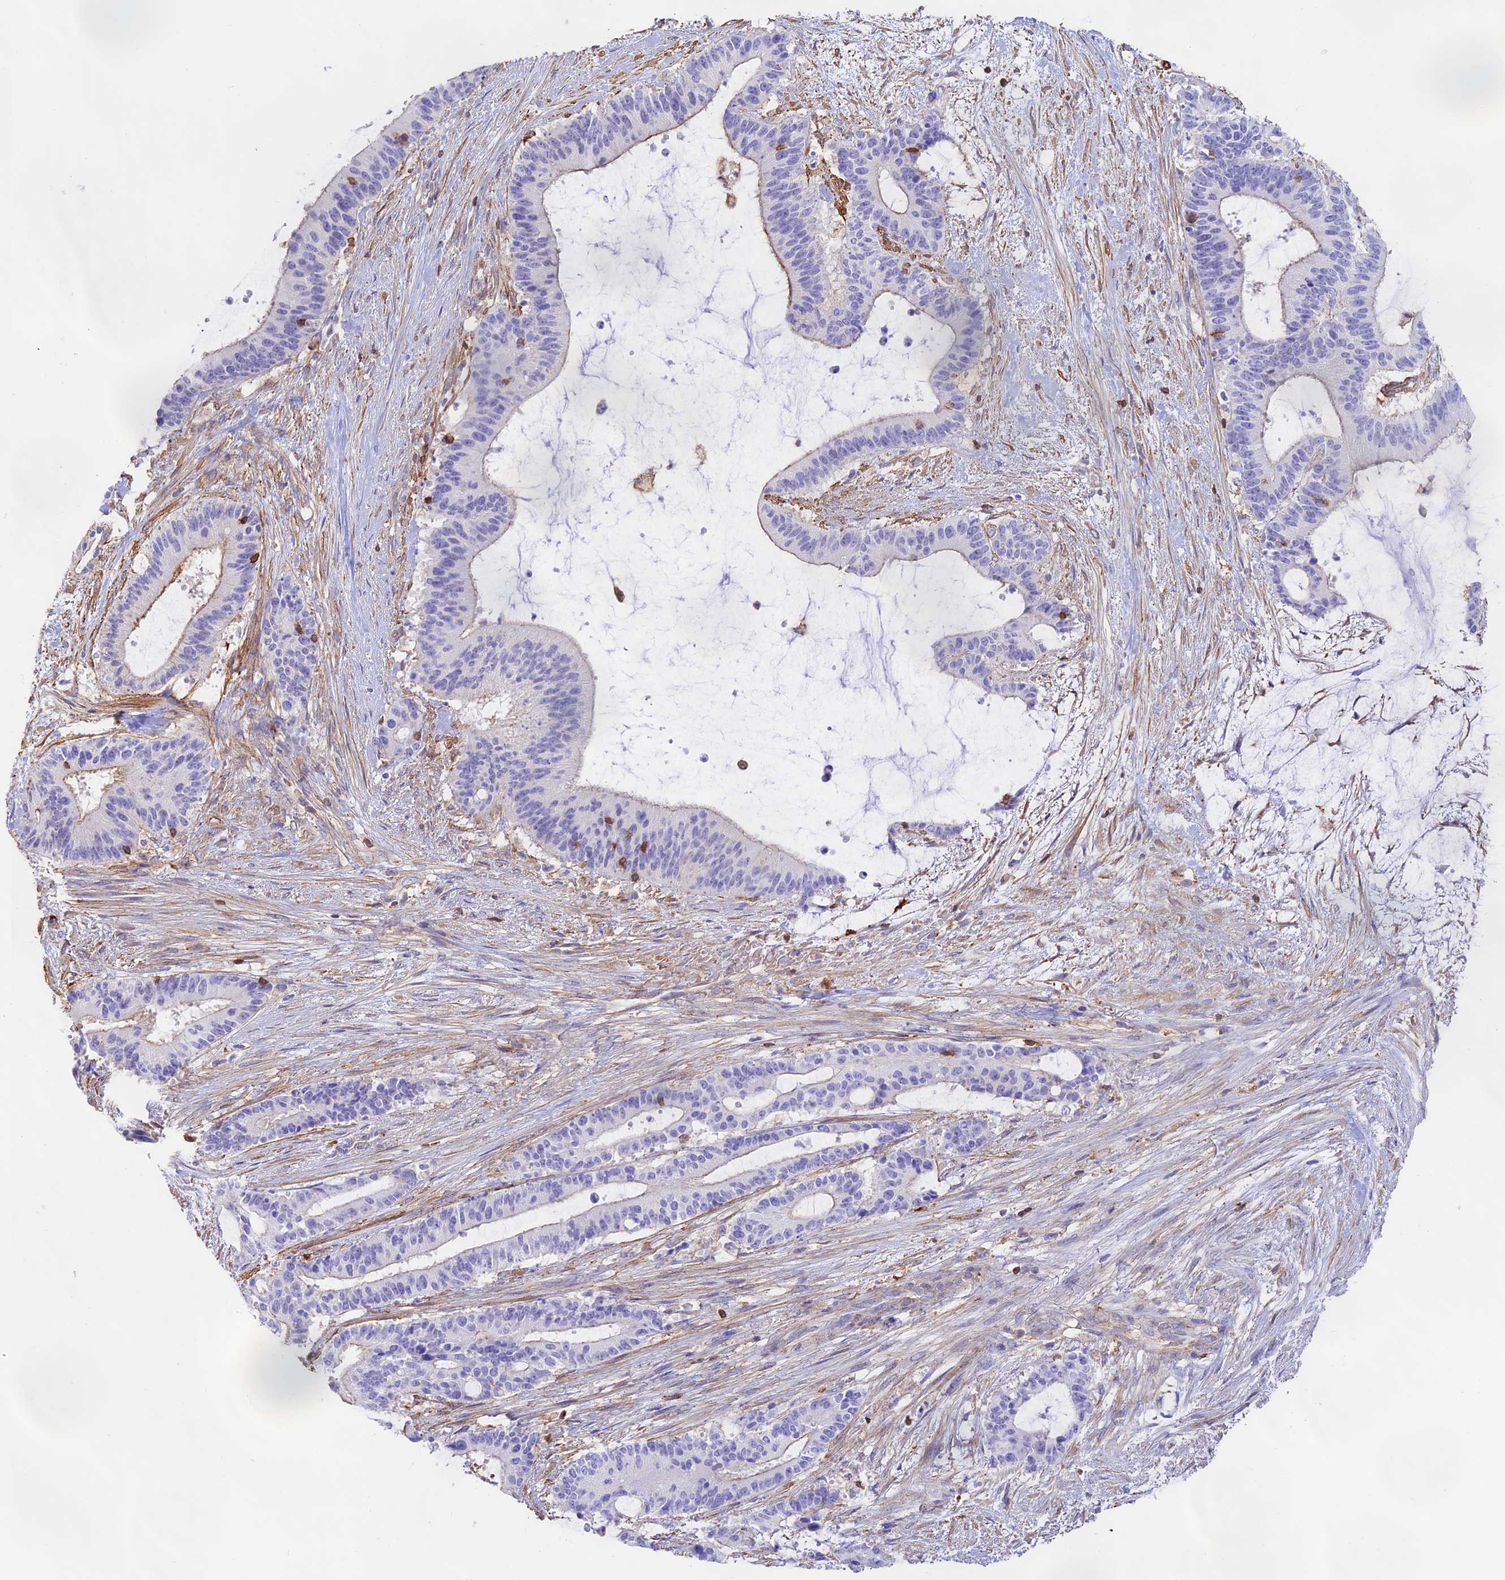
{"staining": {"intensity": "negative", "quantity": "none", "location": "none"}, "tissue": "liver cancer", "cell_type": "Tumor cells", "image_type": "cancer", "snomed": [{"axis": "morphology", "description": "Normal tissue, NOS"}, {"axis": "morphology", "description": "Cholangiocarcinoma"}, {"axis": "topography", "description": "Liver"}, {"axis": "topography", "description": "Peripheral nerve tissue"}], "caption": "DAB immunohistochemical staining of liver cholangiocarcinoma exhibits no significant staining in tumor cells.", "gene": "DENND1C", "patient": {"sex": "female", "age": 73}}